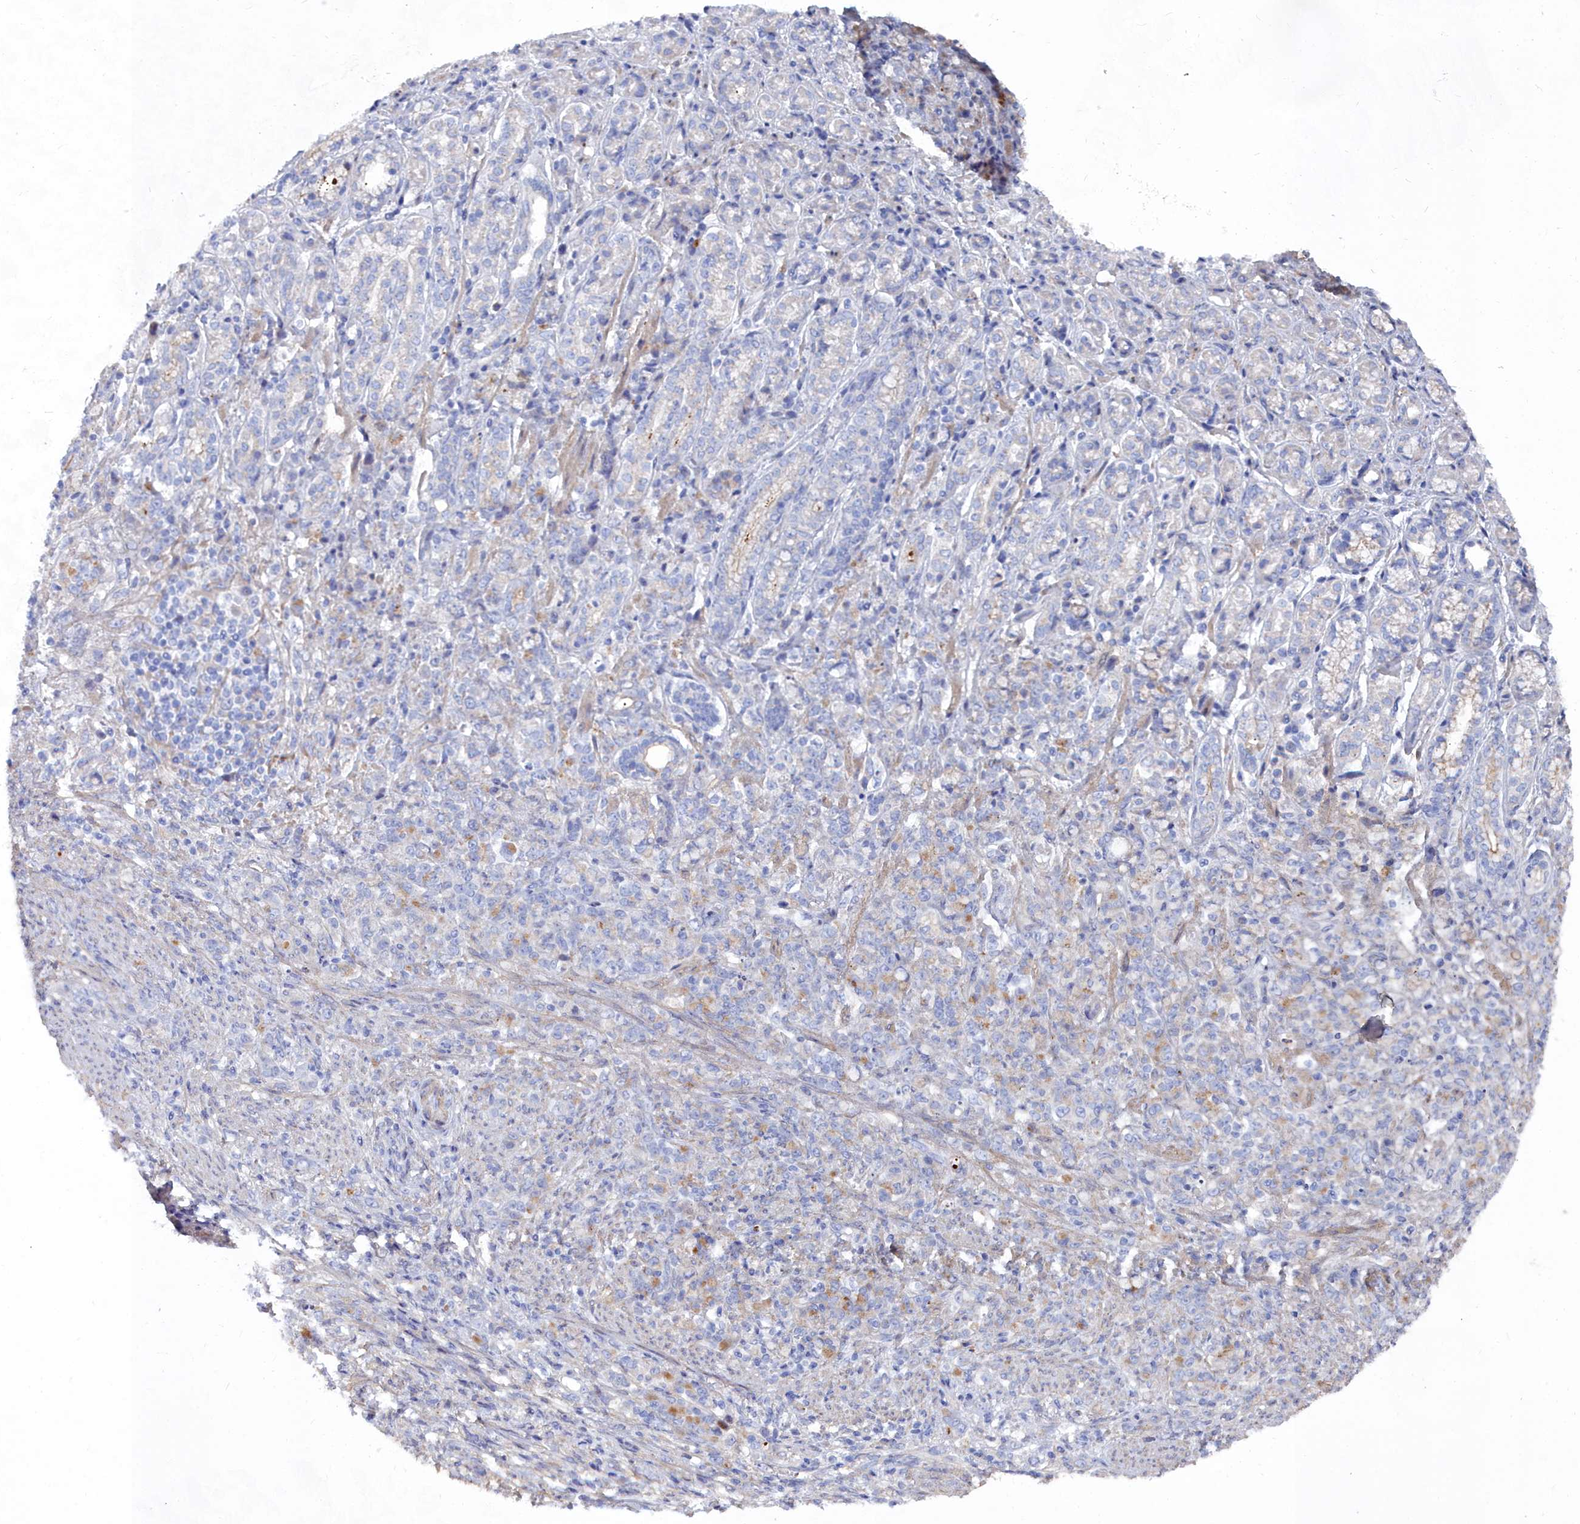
{"staining": {"intensity": "negative", "quantity": "none", "location": "none"}, "tissue": "stomach cancer", "cell_type": "Tumor cells", "image_type": "cancer", "snomed": [{"axis": "morphology", "description": "Adenocarcinoma, NOS"}, {"axis": "topography", "description": "Stomach"}], "caption": "Immunohistochemistry (IHC) micrograph of adenocarcinoma (stomach) stained for a protein (brown), which displays no expression in tumor cells.", "gene": "SHISAL2A", "patient": {"sex": "female", "age": 79}}